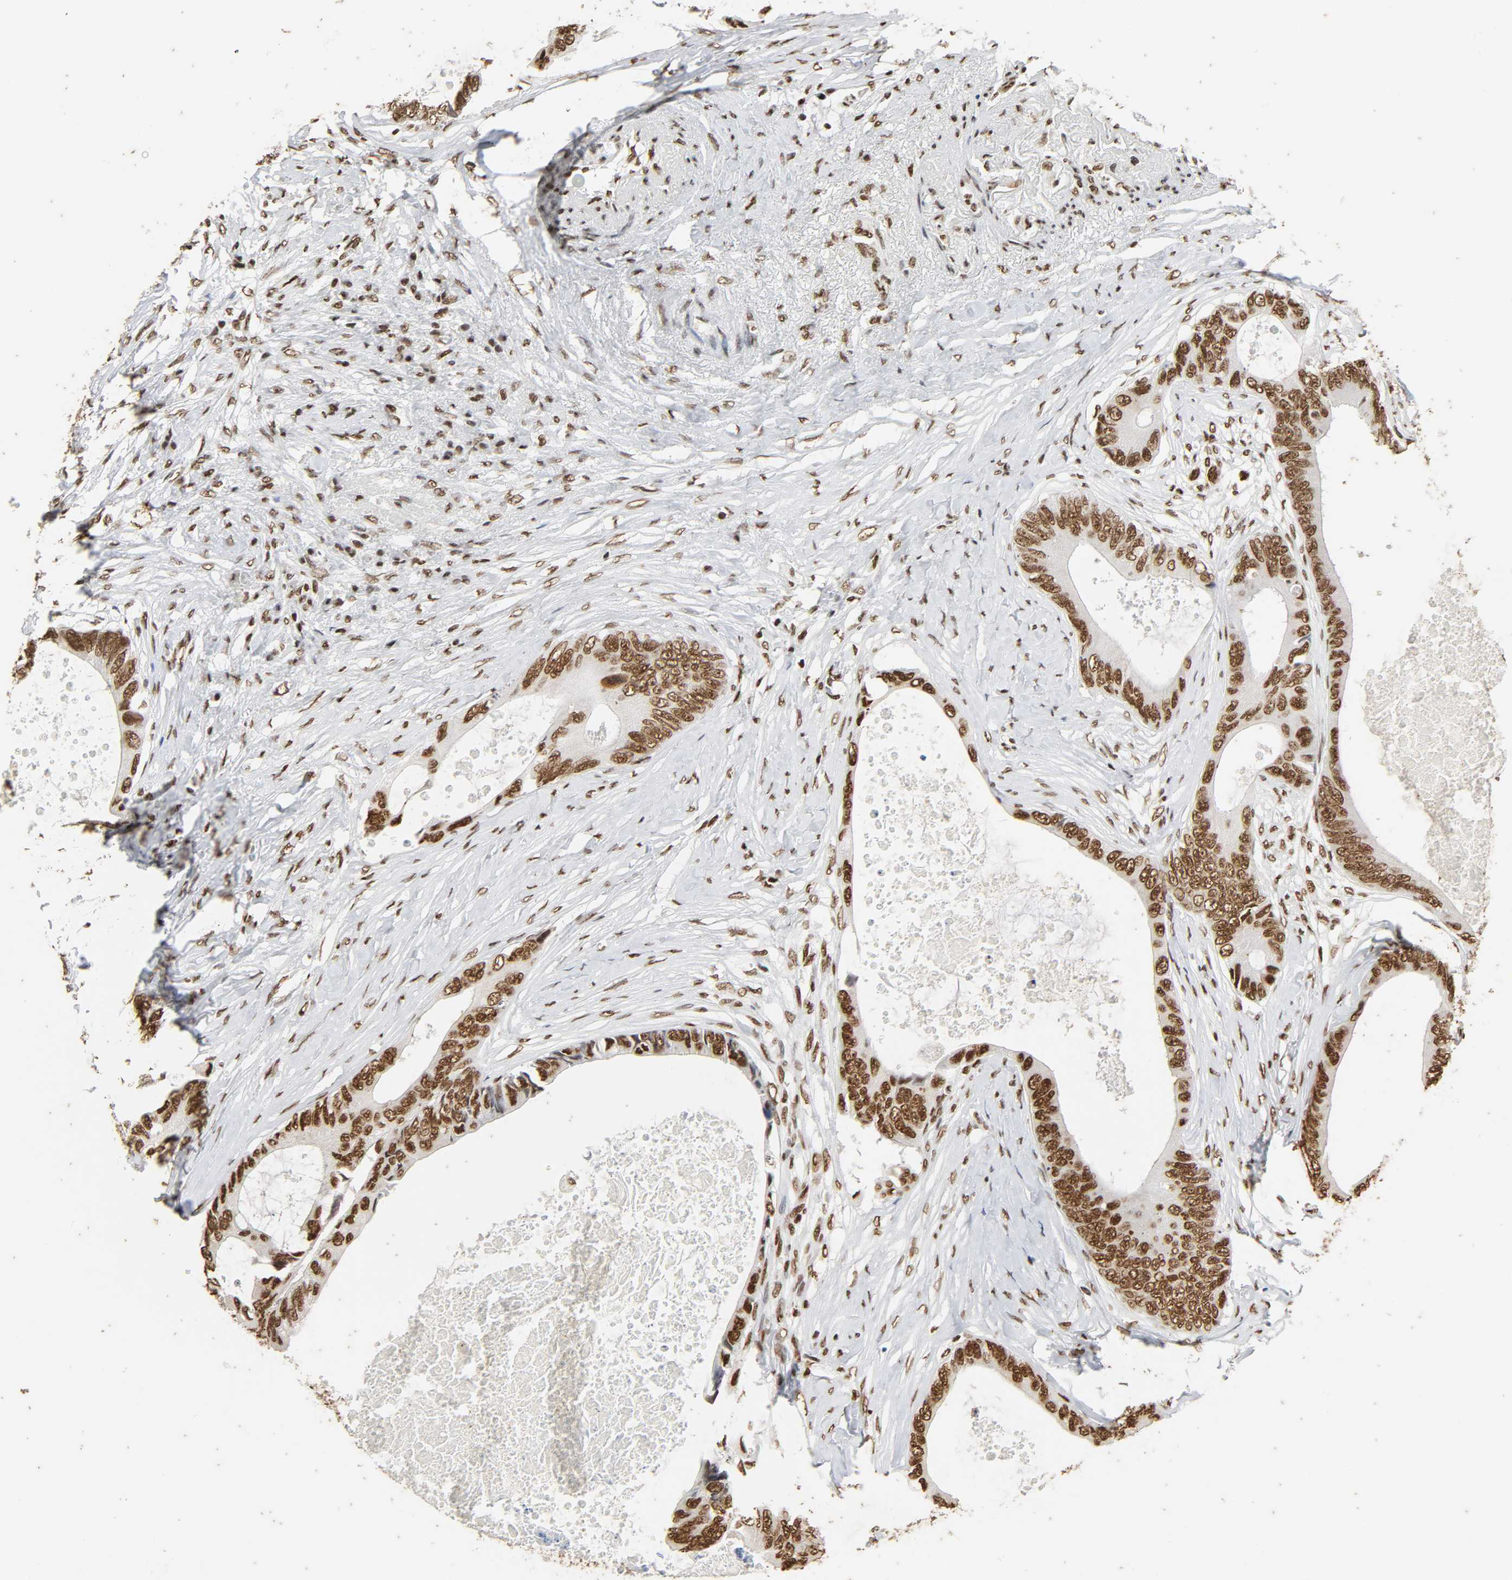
{"staining": {"intensity": "strong", "quantity": ">75%", "location": "nuclear"}, "tissue": "colorectal cancer", "cell_type": "Tumor cells", "image_type": "cancer", "snomed": [{"axis": "morphology", "description": "Normal tissue, NOS"}, {"axis": "morphology", "description": "Adenocarcinoma, NOS"}, {"axis": "topography", "description": "Rectum"}, {"axis": "topography", "description": "Peripheral nerve tissue"}], "caption": "Protein expression analysis of adenocarcinoma (colorectal) reveals strong nuclear positivity in about >75% of tumor cells.", "gene": "HNRNPC", "patient": {"sex": "female", "age": 77}}